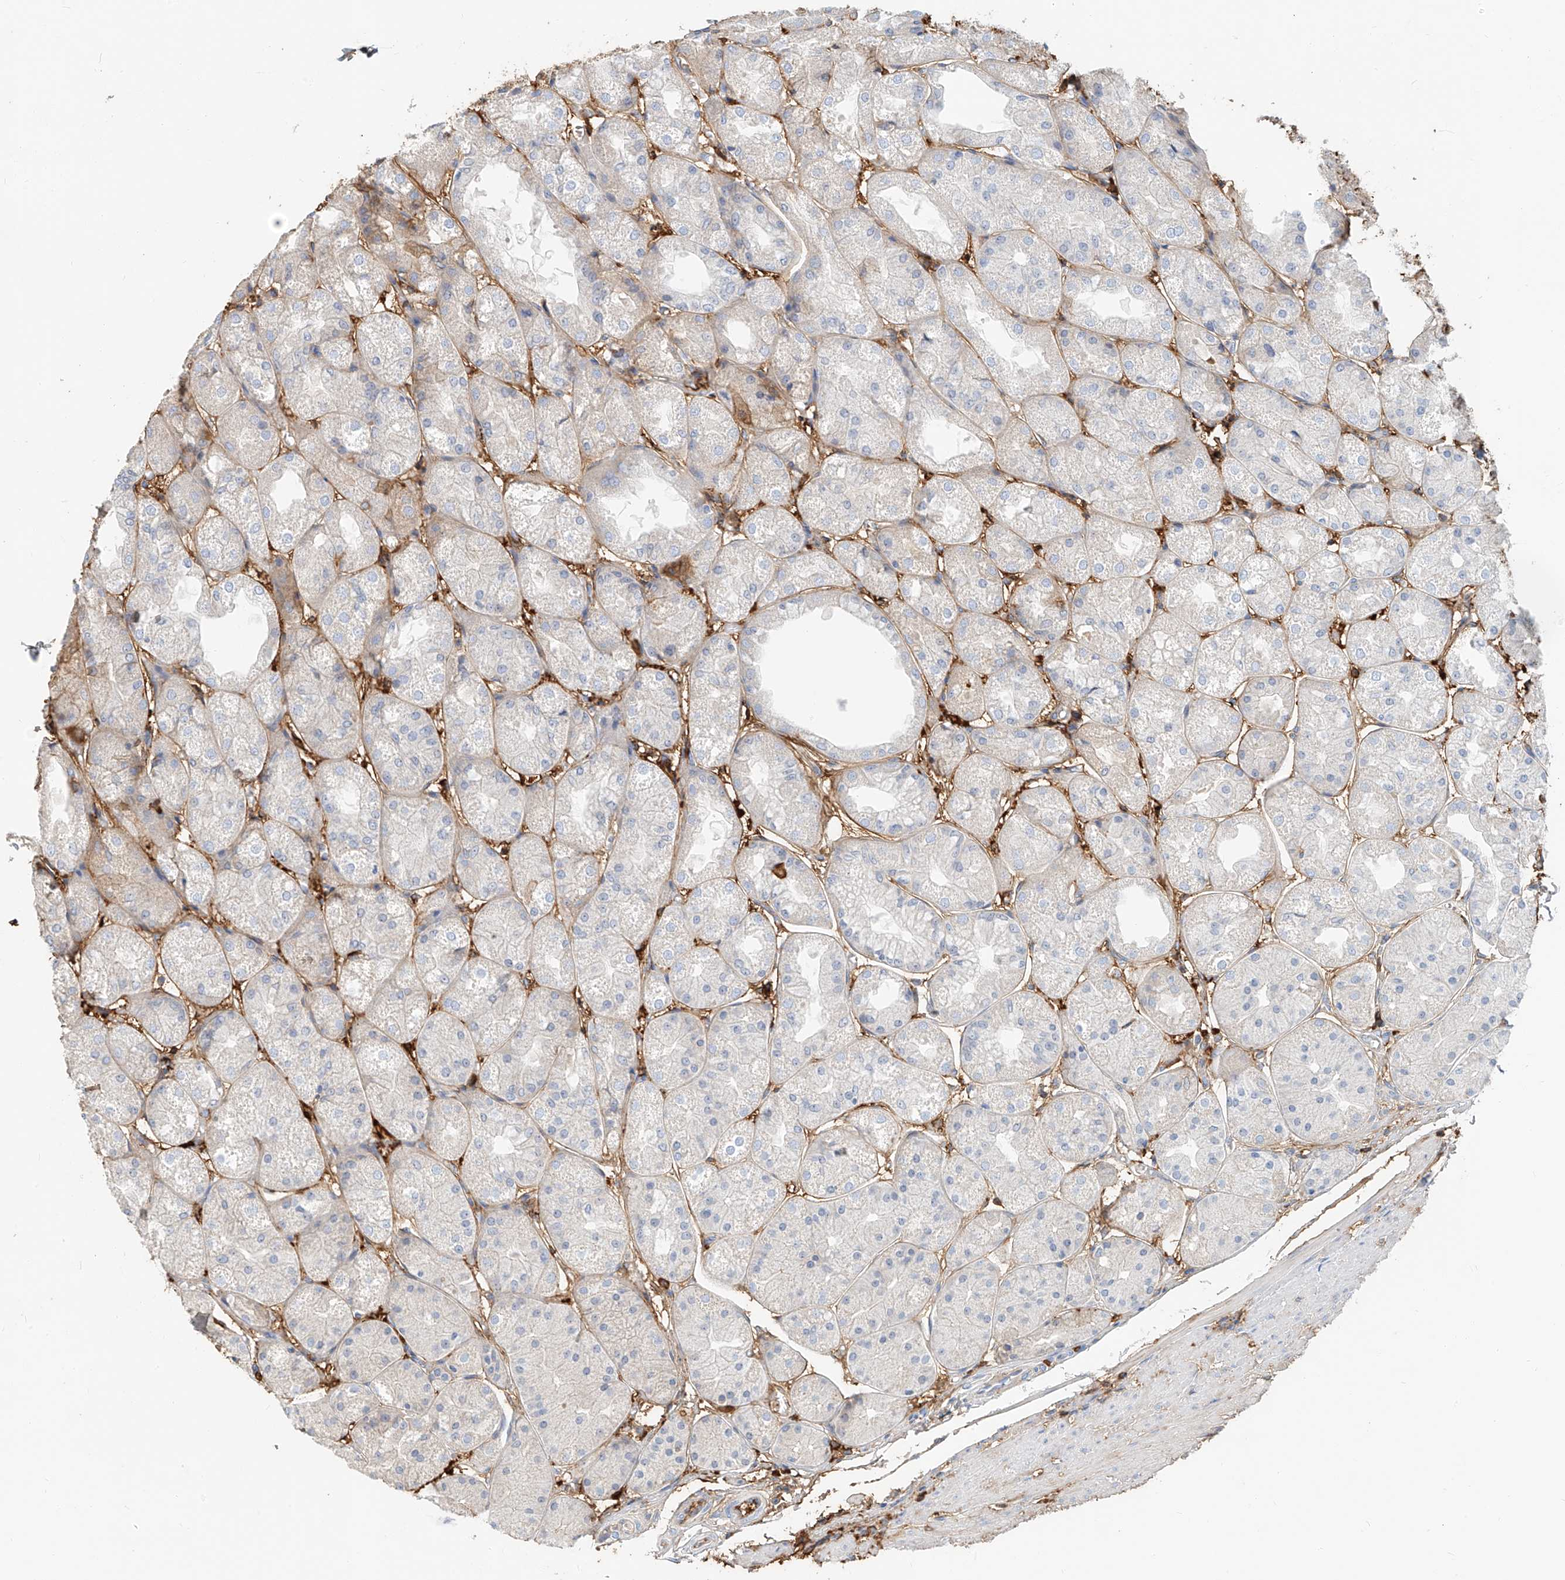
{"staining": {"intensity": "weak", "quantity": "<25%", "location": "cytoplasmic/membranous"}, "tissue": "stomach", "cell_type": "Glandular cells", "image_type": "normal", "snomed": [{"axis": "morphology", "description": "Normal tissue, NOS"}, {"axis": "topography", "description": "Stomach, upper"}], "caption": "Image shows no significant protein positivity in glandular cells of unremarkable stomach.", "gene": "ZFP30", "patient": {"sex": "male", "age": 72}}